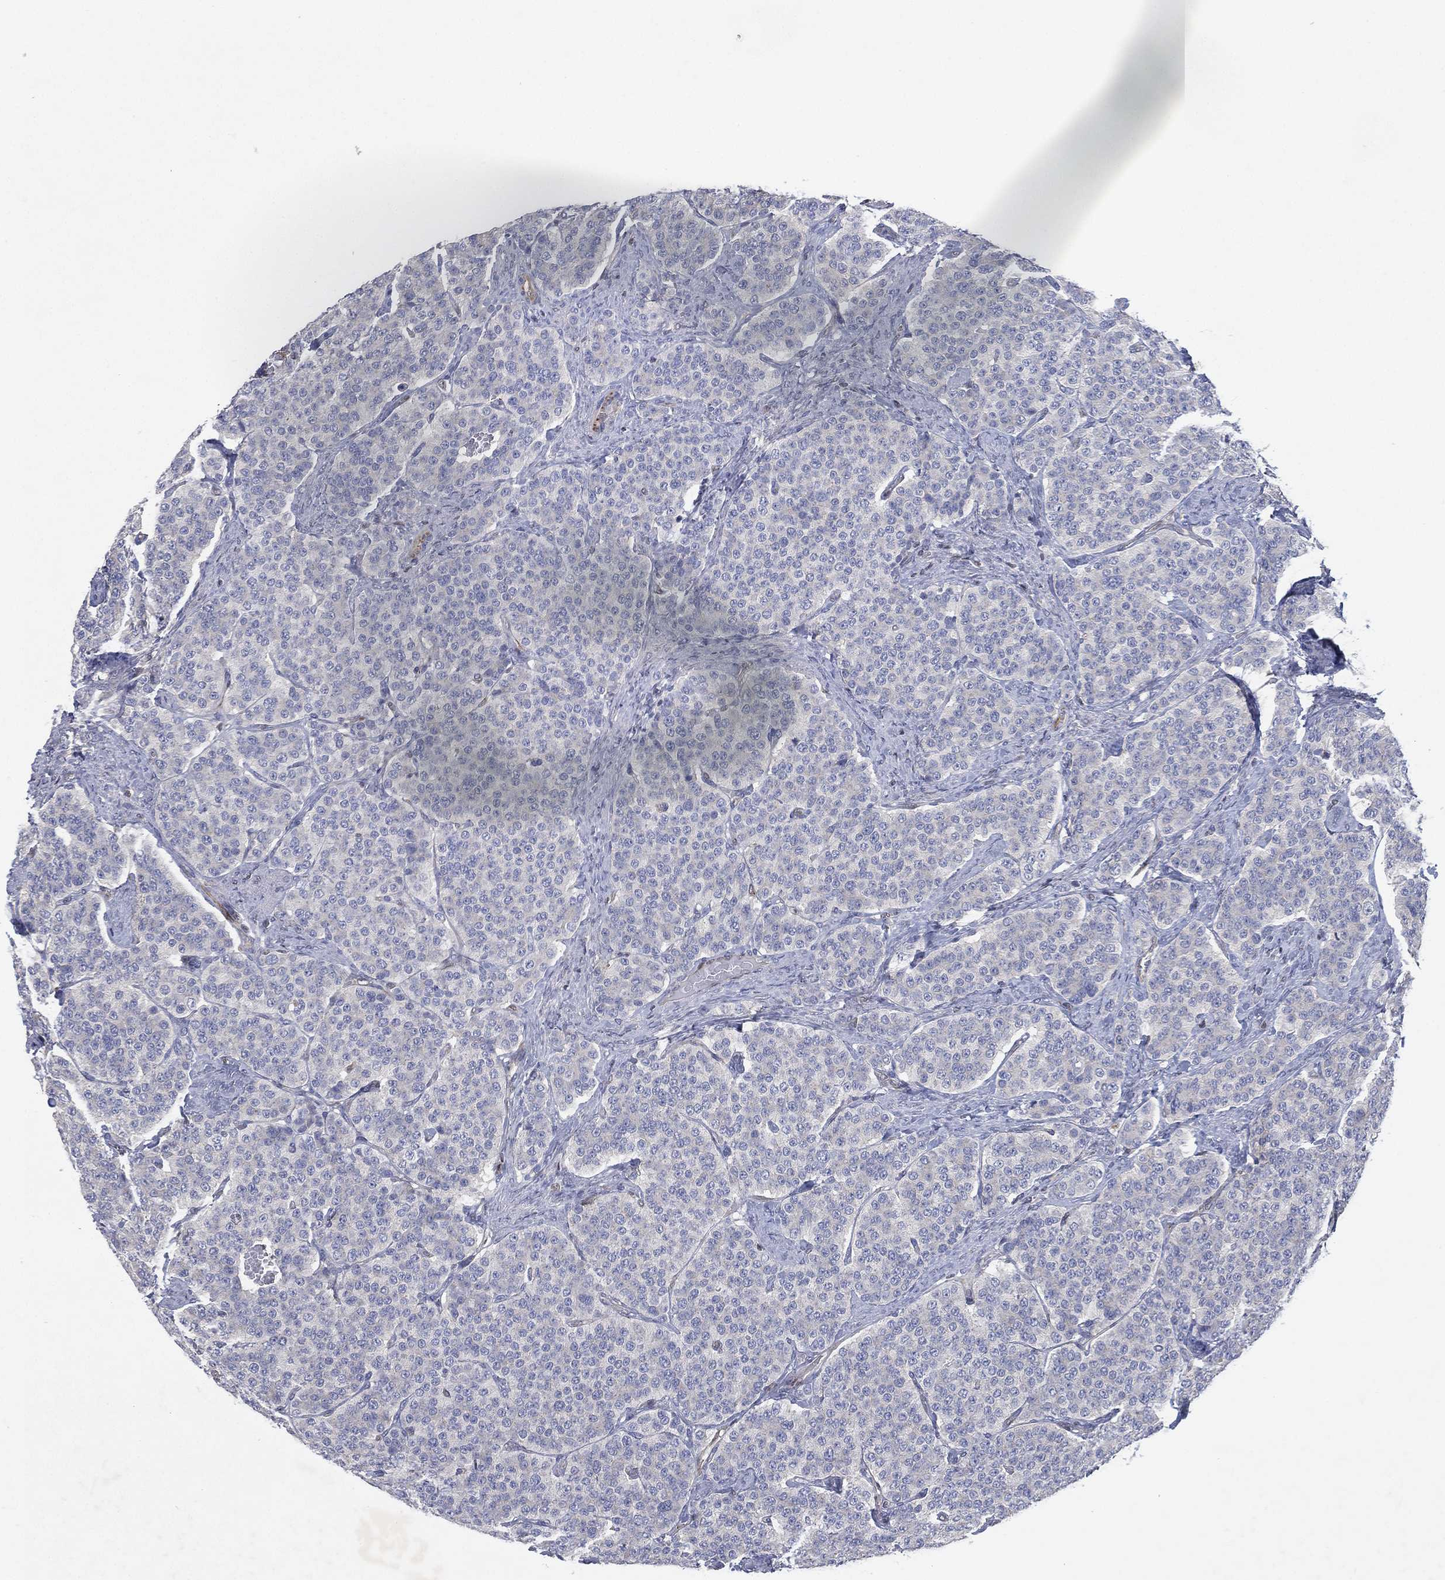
{"staining": {"intensity": "negative", "quantity": "none", "location": "none"}, "tissue": "carcinoid", "cell_type": "Tumor cells", "image_type": "cancer", "snomed": [{"axis": "morphology", "description": "Carcinoid, malignant, NOS"}, {"axis": "topography", "description": "Small intestine"}], "caption": "This is an IHC image of malignant carcinoid. There is no staining in tumor cells.", "gene": "FLI1", "patient": {"sex": "female", "age": 58}}